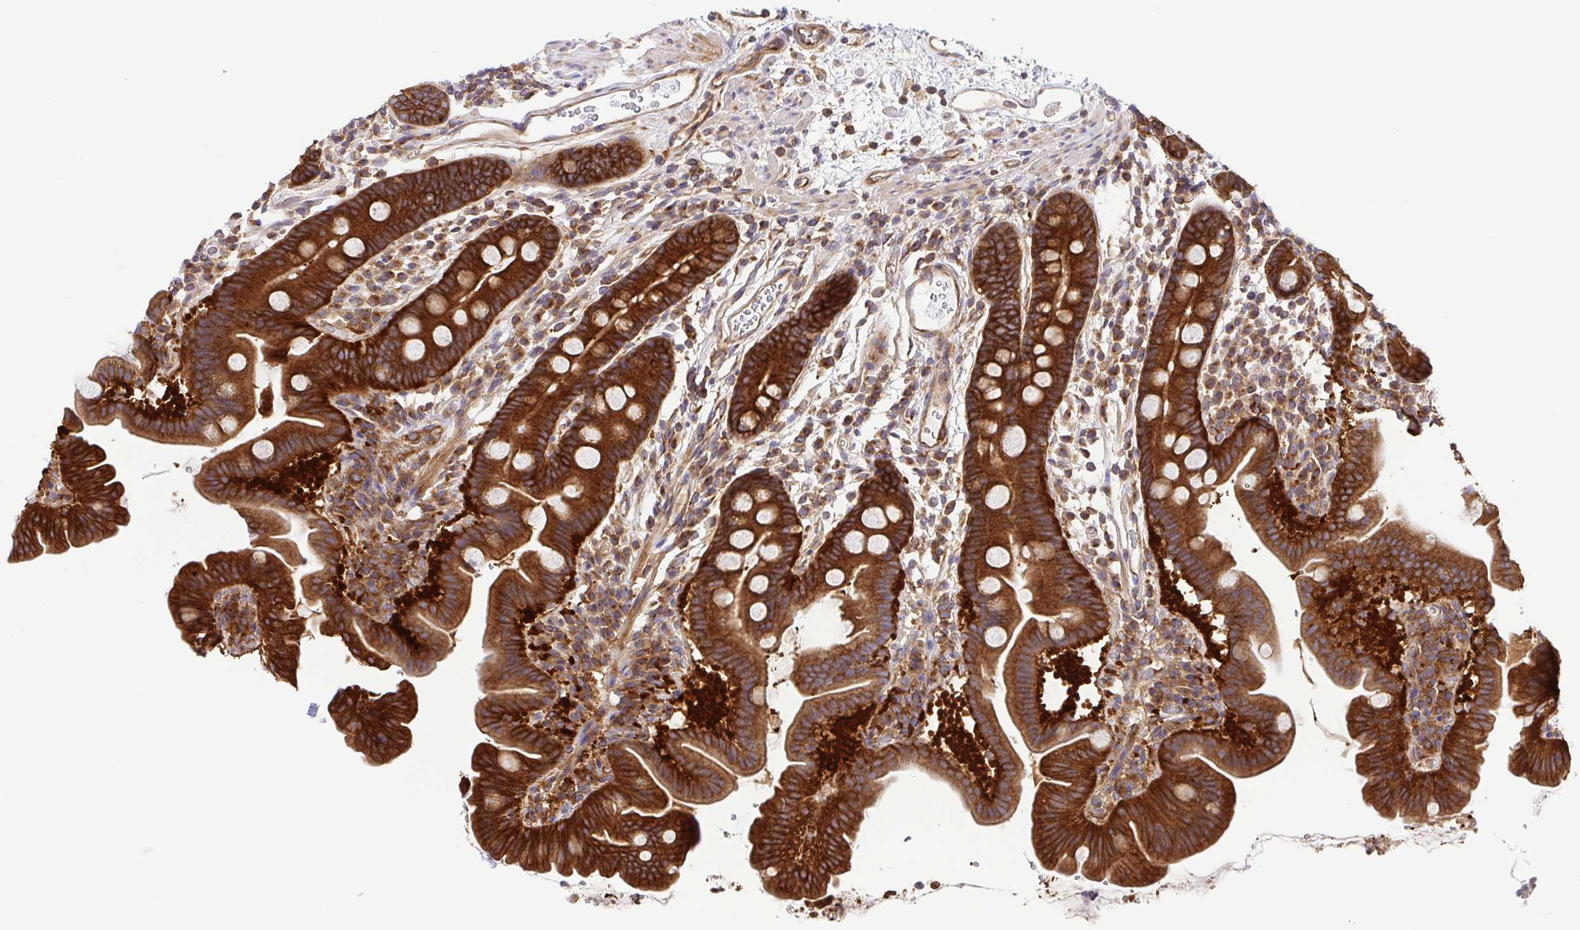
{"staining": {"intensity": "strong", "quantity": ">75%", "location": "cytoplasmic/membranous"}, "tissue": "small intestine", "cell_type": "Glandular cells", "image_type": "normal", "snomed": [{"axis": "morphology", "description": "Normal tissue, NOS"}, {"axis": "topography", "description": "Small intestine"}], "caption": "This image displays benign small intestine stained with immunohistochemistry (IHC) to label a protein in brown. The cytoplasmic/membranous of glandular cells show strong positivity for the protein. Nuclei are counter-stained blue.", "gene": "KIF5B", "patient": {"sex": "male", "age": 26}}